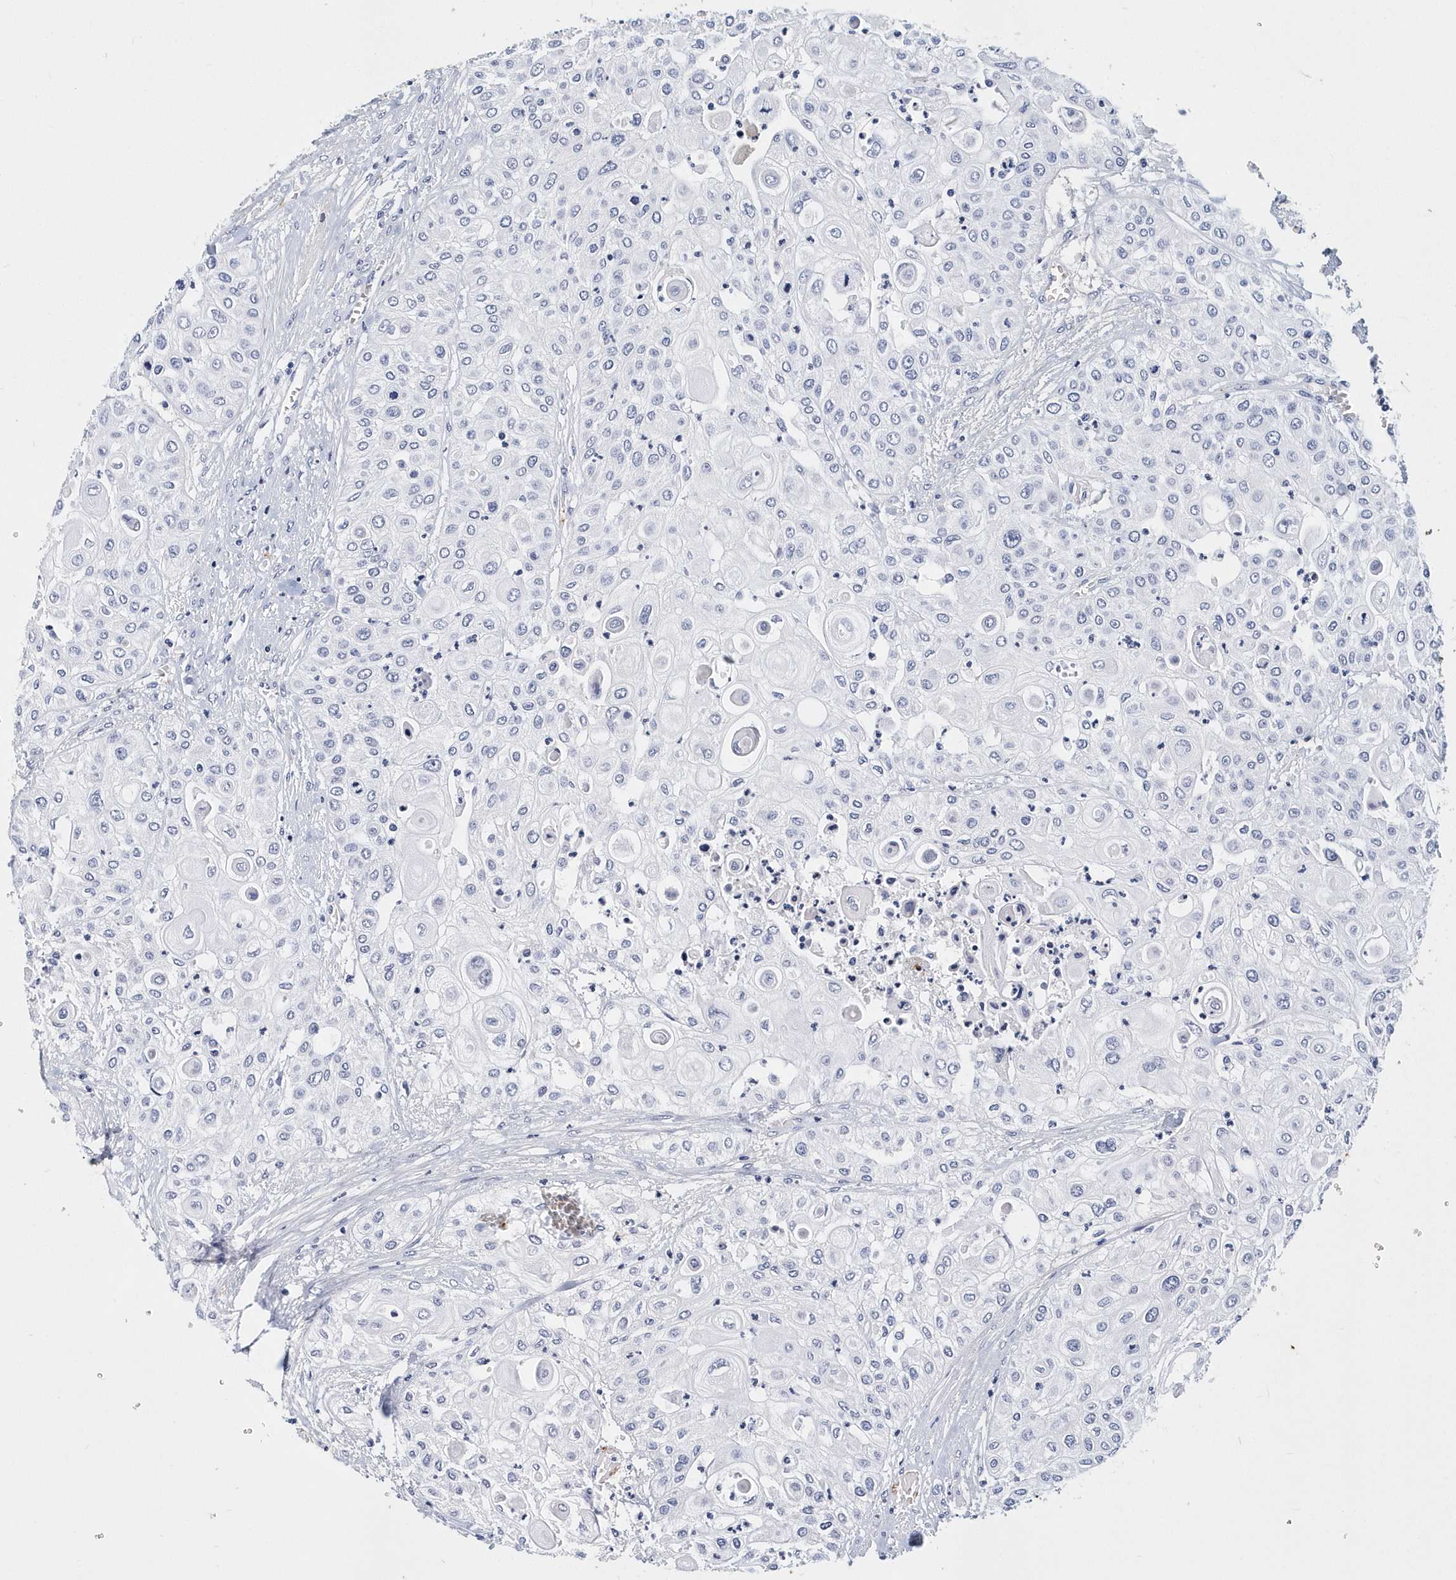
{"staining": {"intensity": "negative", "quantity": "none", "location": "none"}, "tissue": "urothelial cancer", "cell_type": "Tumor cells", "image_type": "cancer", "snomed": [{"axis": "morphology", "description": "Urothelial carcinoma, High grade"}, {"axis": "topography", "description": "Urinary bladder"}], "caption": "A histopathology image of human urothelial cancer is negative for staining in tumor cells. (Brightfield microscopy of DAB (3,3'-diaminobenzidine) IHC at high magnification).", "gene": "ITGA2B", "patient": {"sex": "female", "age": 79}}